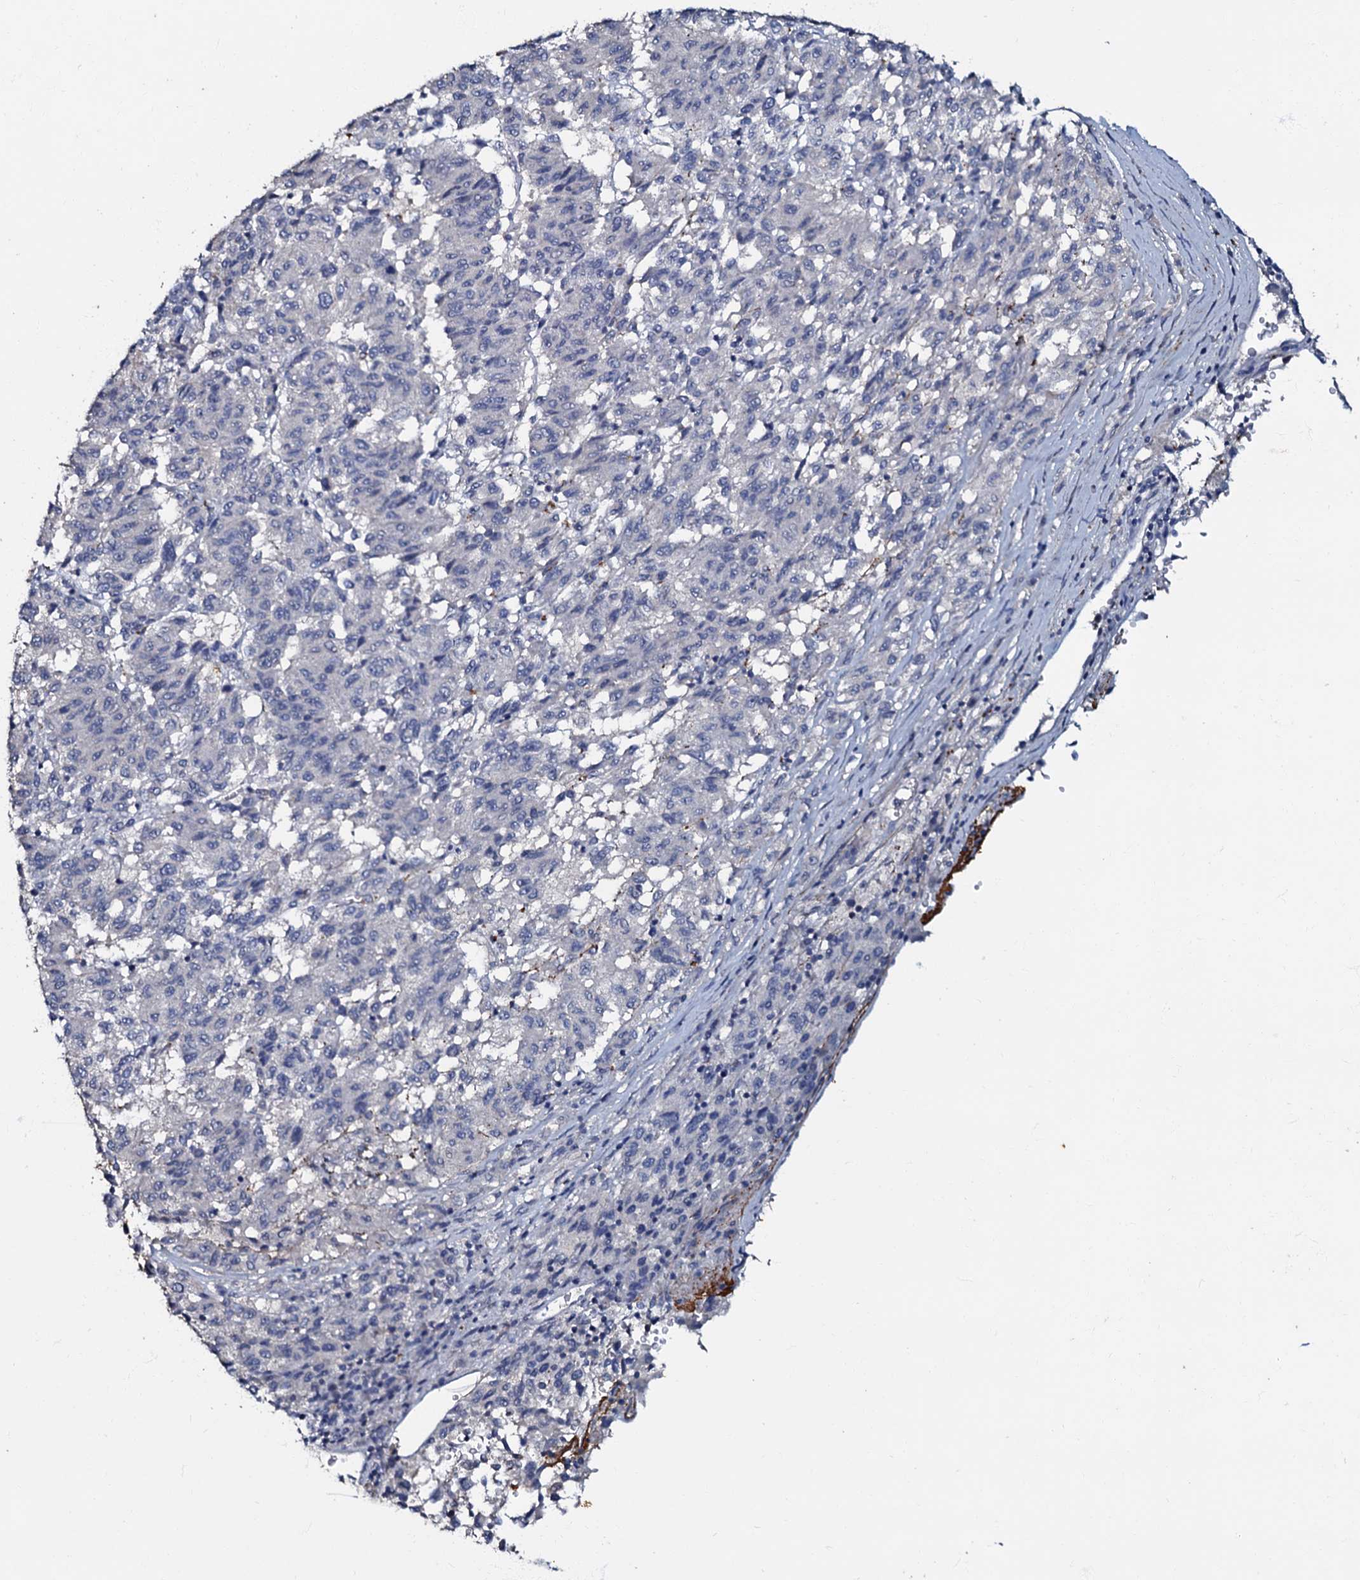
{"staining": {"intensity": "negative", "quantity": "none", "location": "none"}, "tissue": "melanoma", "cell_type": "Tumor cells", "image_type": "cancer", "snomed": [{"axis": "morphology", "description": "Malignant melanoma, Metastatic site"}, {"axis": "topography", "description": "Lung"}], "caption": "Melanoma stained for a protein using IHC shows no staining tumor cells.", "gene": "MANSC4", "patient": {"sex": "male", "age": 64}}